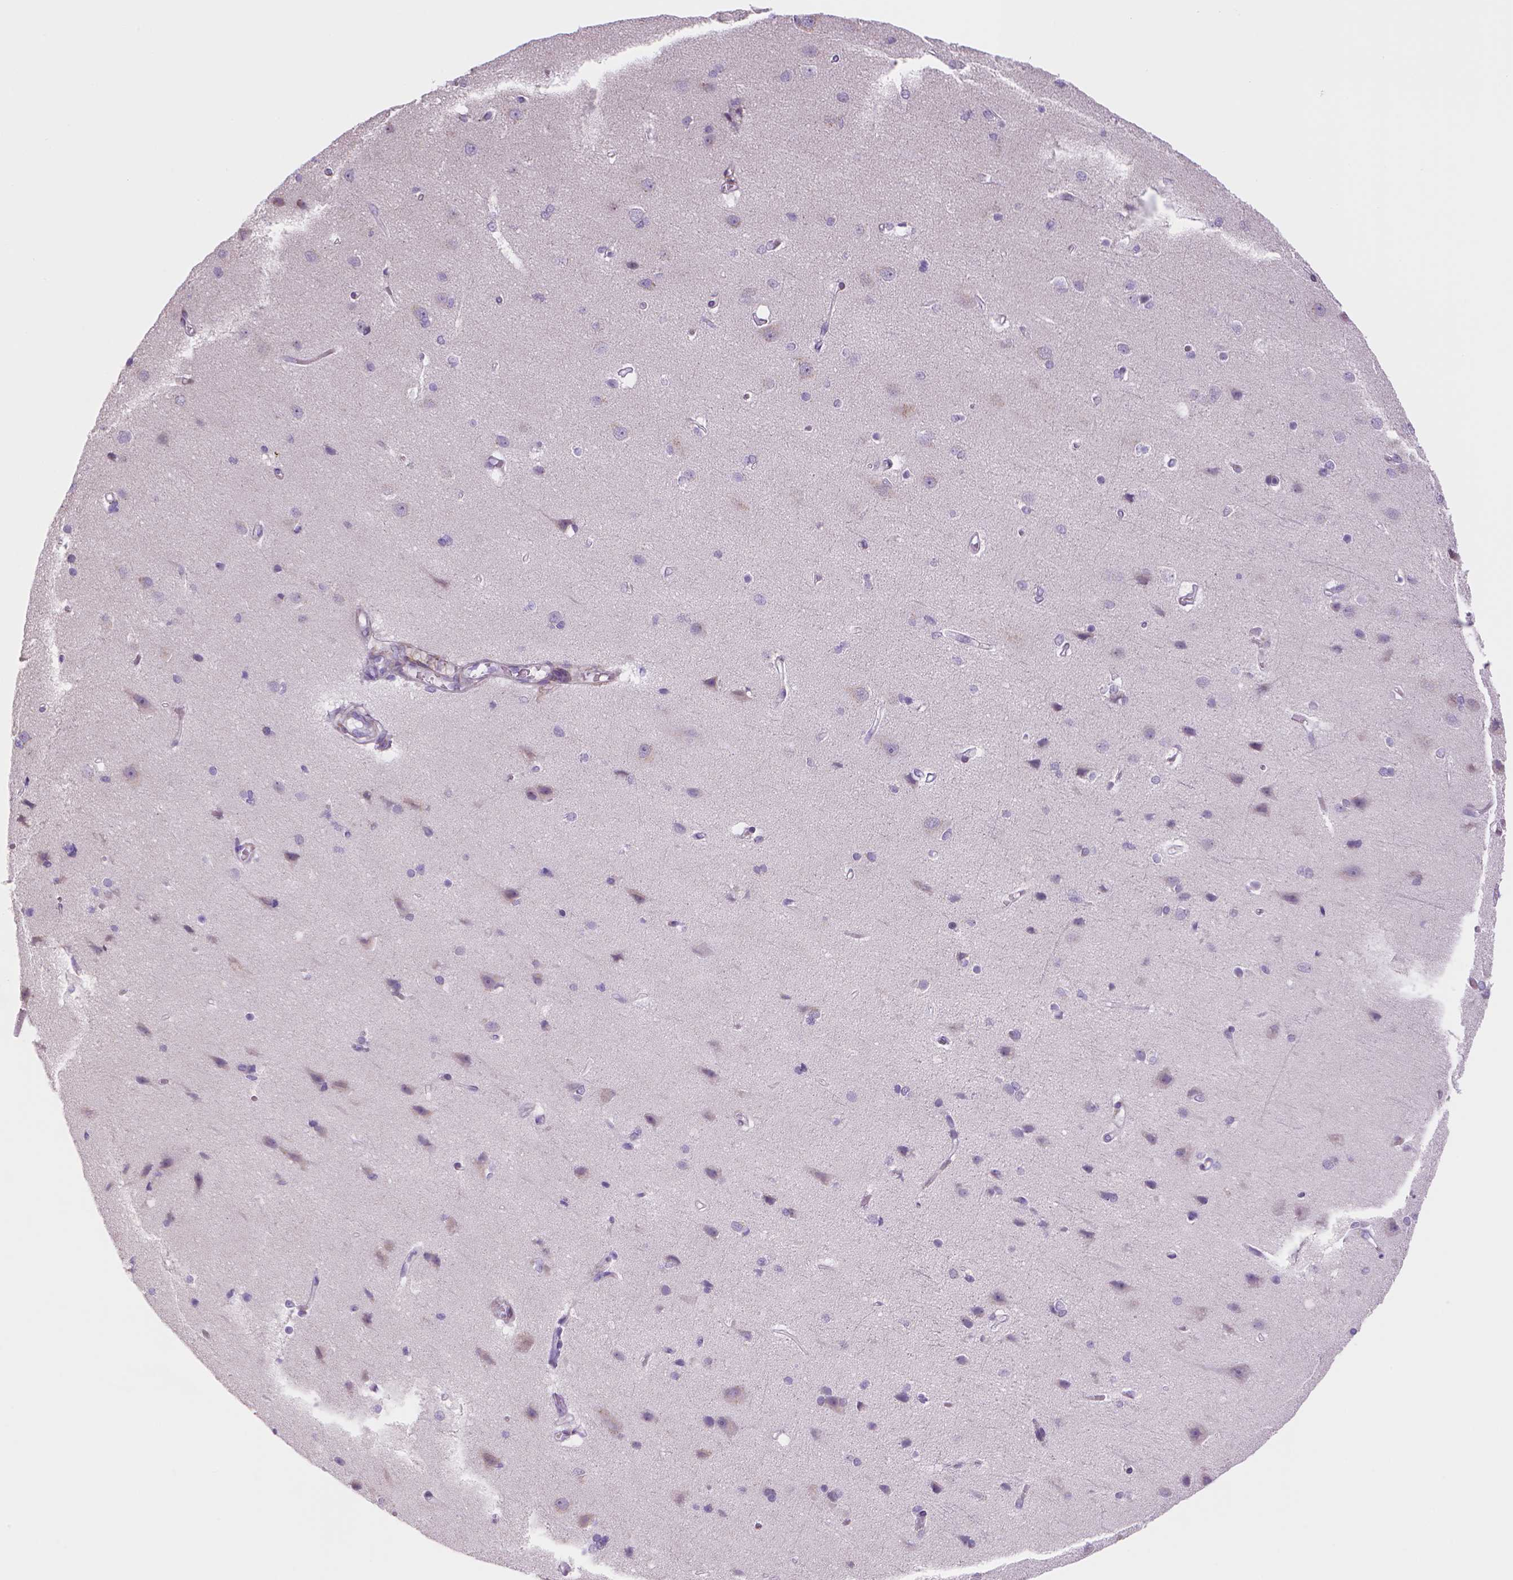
{"staining": {"intensity": "negative", "quantity": "none", "location": "none"}, "tissue": "cerebral cortex", "cell_type": "Endothelial cells", "image_type": "normal", "snomed": [{"axis": "morphology", "description": "Normal tissue, NOS"}, {"axis": "topography", "description": "Cerebral cortex"}], "caption": "High power microscopy micrograph of an IHC image of benign cerebral cortex, revealing no significant positivity in endothelial cells.", "gene": "CES2", "patient": {"sex": "male", "age": 37}}